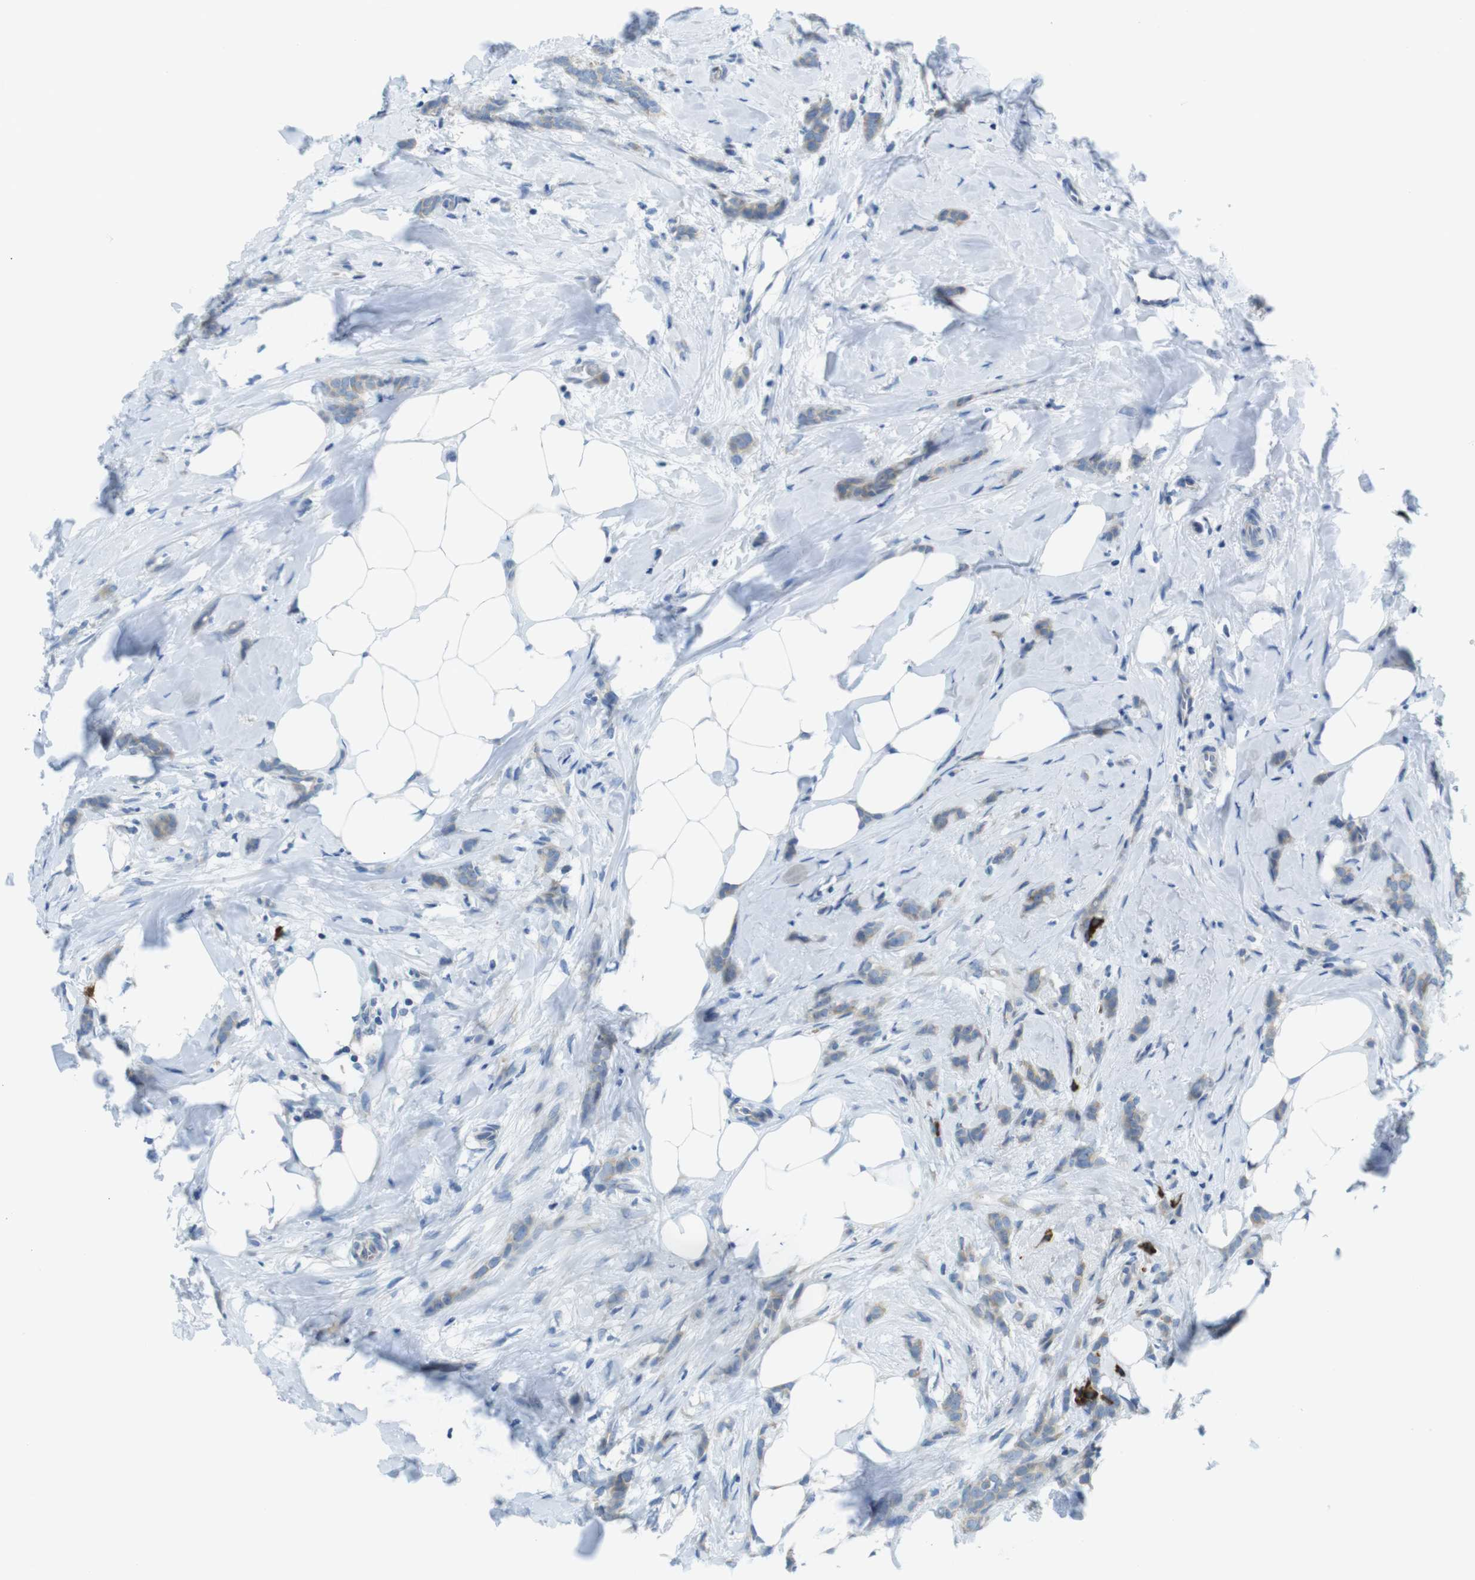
{"staining": {"intensity": "weak", "quantity": "25%-75%", "location": "cytoplasmic/membranous"}, "tissue": "breast cancer", "cell_type": "Tumor cells", "image_type": "cancer", "snomed": [{"axis": "morphology", "description": "Lobular carcinoma, in situ"}, {"axis": "morphology", "description": "Lobular carcinoma"}, {"axis": "topography", "description": "Breast"}], "caption": "An immunohistochemistry (IHC) histopathology image of neoplastic tissue is shown. Protein staining in brown shows weak cytoplasmic/membranous positivity in breast lobular carcinoma within tumor cells.", "gene": "CLPTM1L", "patient": {"sex": "female", "age": 41}}